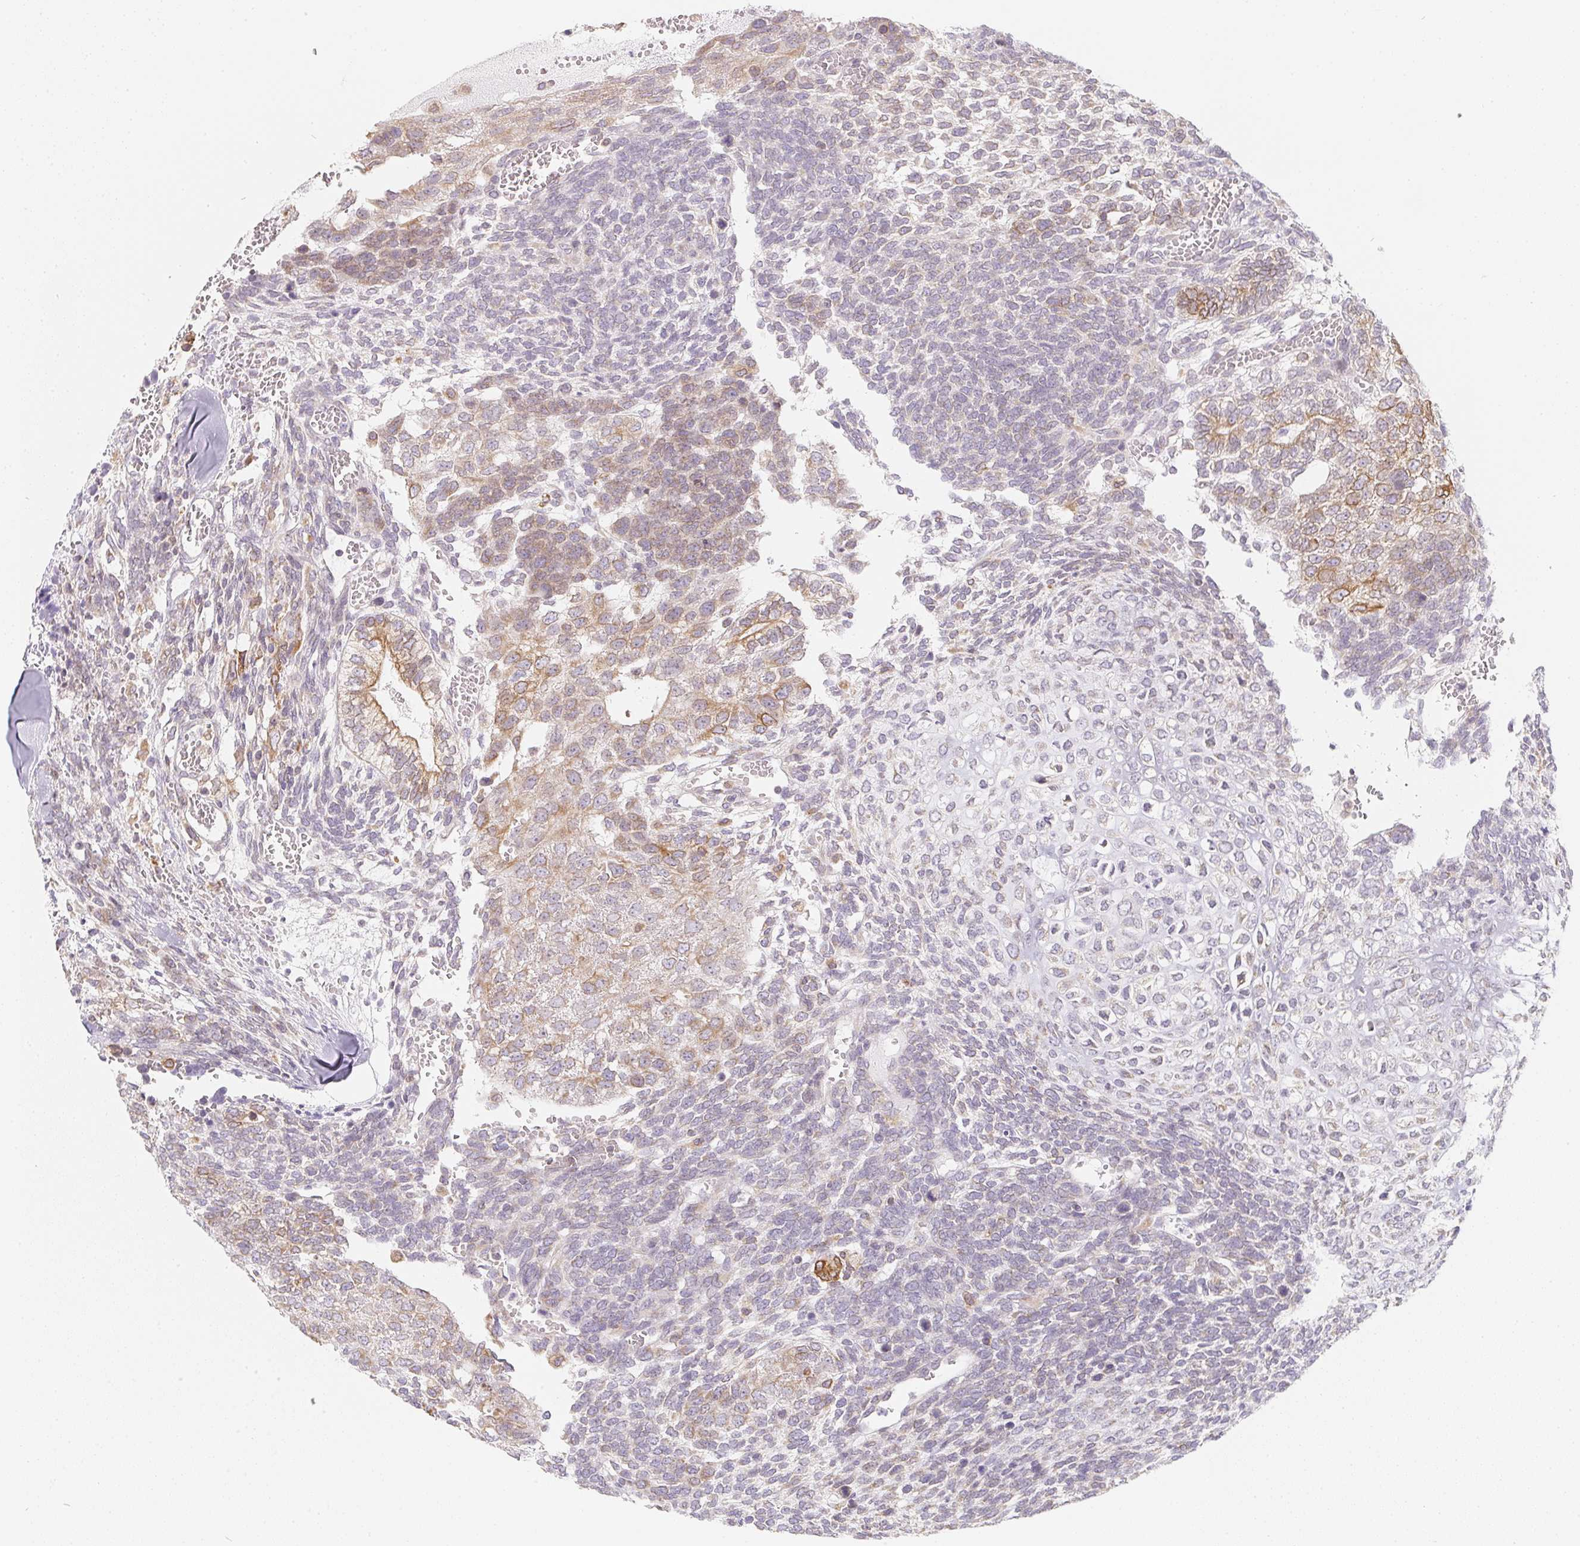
{"staining": {"intensity": "weak", "quantity": ">75%", "location": "cytoplasmic/membranous"}, "tissue": "testis cancer", "cell_type": "Tumor cells", "image_type": "cancer", "snomed": [{"axis": "morphology", "description": "Normal tissue, NOS"}, {"axis": "morphology", "description": "Carcinoma, Embryonal, NOS"}, {"axis": "topography", "description": "Testis"}, {"axis": "topography", "description": "Epididymis"}], "caption": "Weak cytoplasmic/membranous positivity for a protein is present in approximately >75% of tumor cells of testis cancer (embryonal carcinoma) using IHC.", "gene": "SOAT1", "patient": {"sex": "male", "age": 23}}